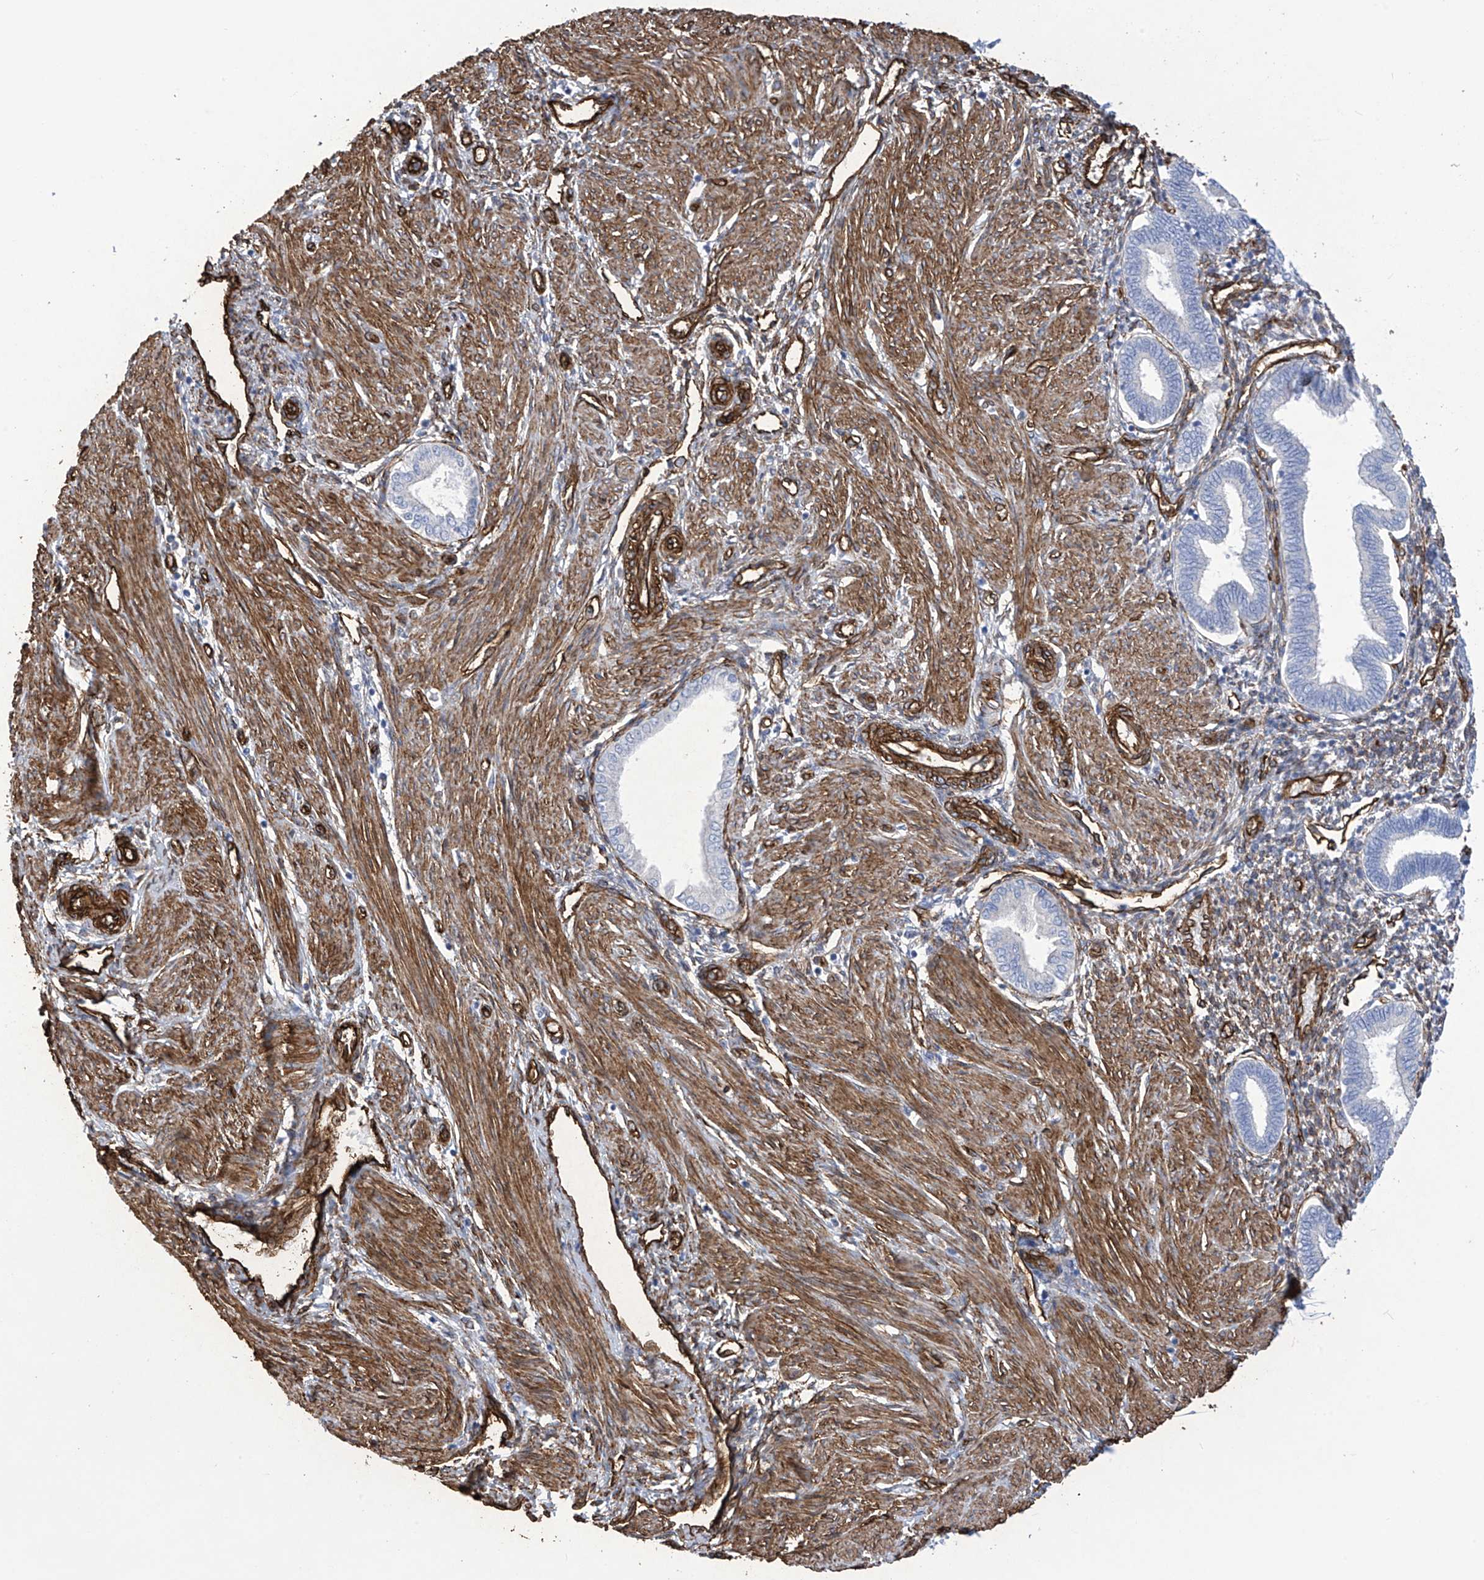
{"staining": {"intensity": "negative", "quantity": "none", "location": "none"}, "tissue": "endometrium", "cell_type": "Cells in endometrial stroma", "image_type": "normal", "snomed": [{"axis": "morphology", "description": "Normal tissue, NOS"}, {"axis": "topography", "description": "Endometrium"}], "caption": "High magnification brightfield microscopy of unremarkable endometrium stained with DAB (3,3'-diaminobenzidine) (brown) and counterstained with hematoxylin (blue): cells in endometrial stroma show no significant positivity.", "gene": "UBTD1", "patient": {"sex": "female", "age": 53}}